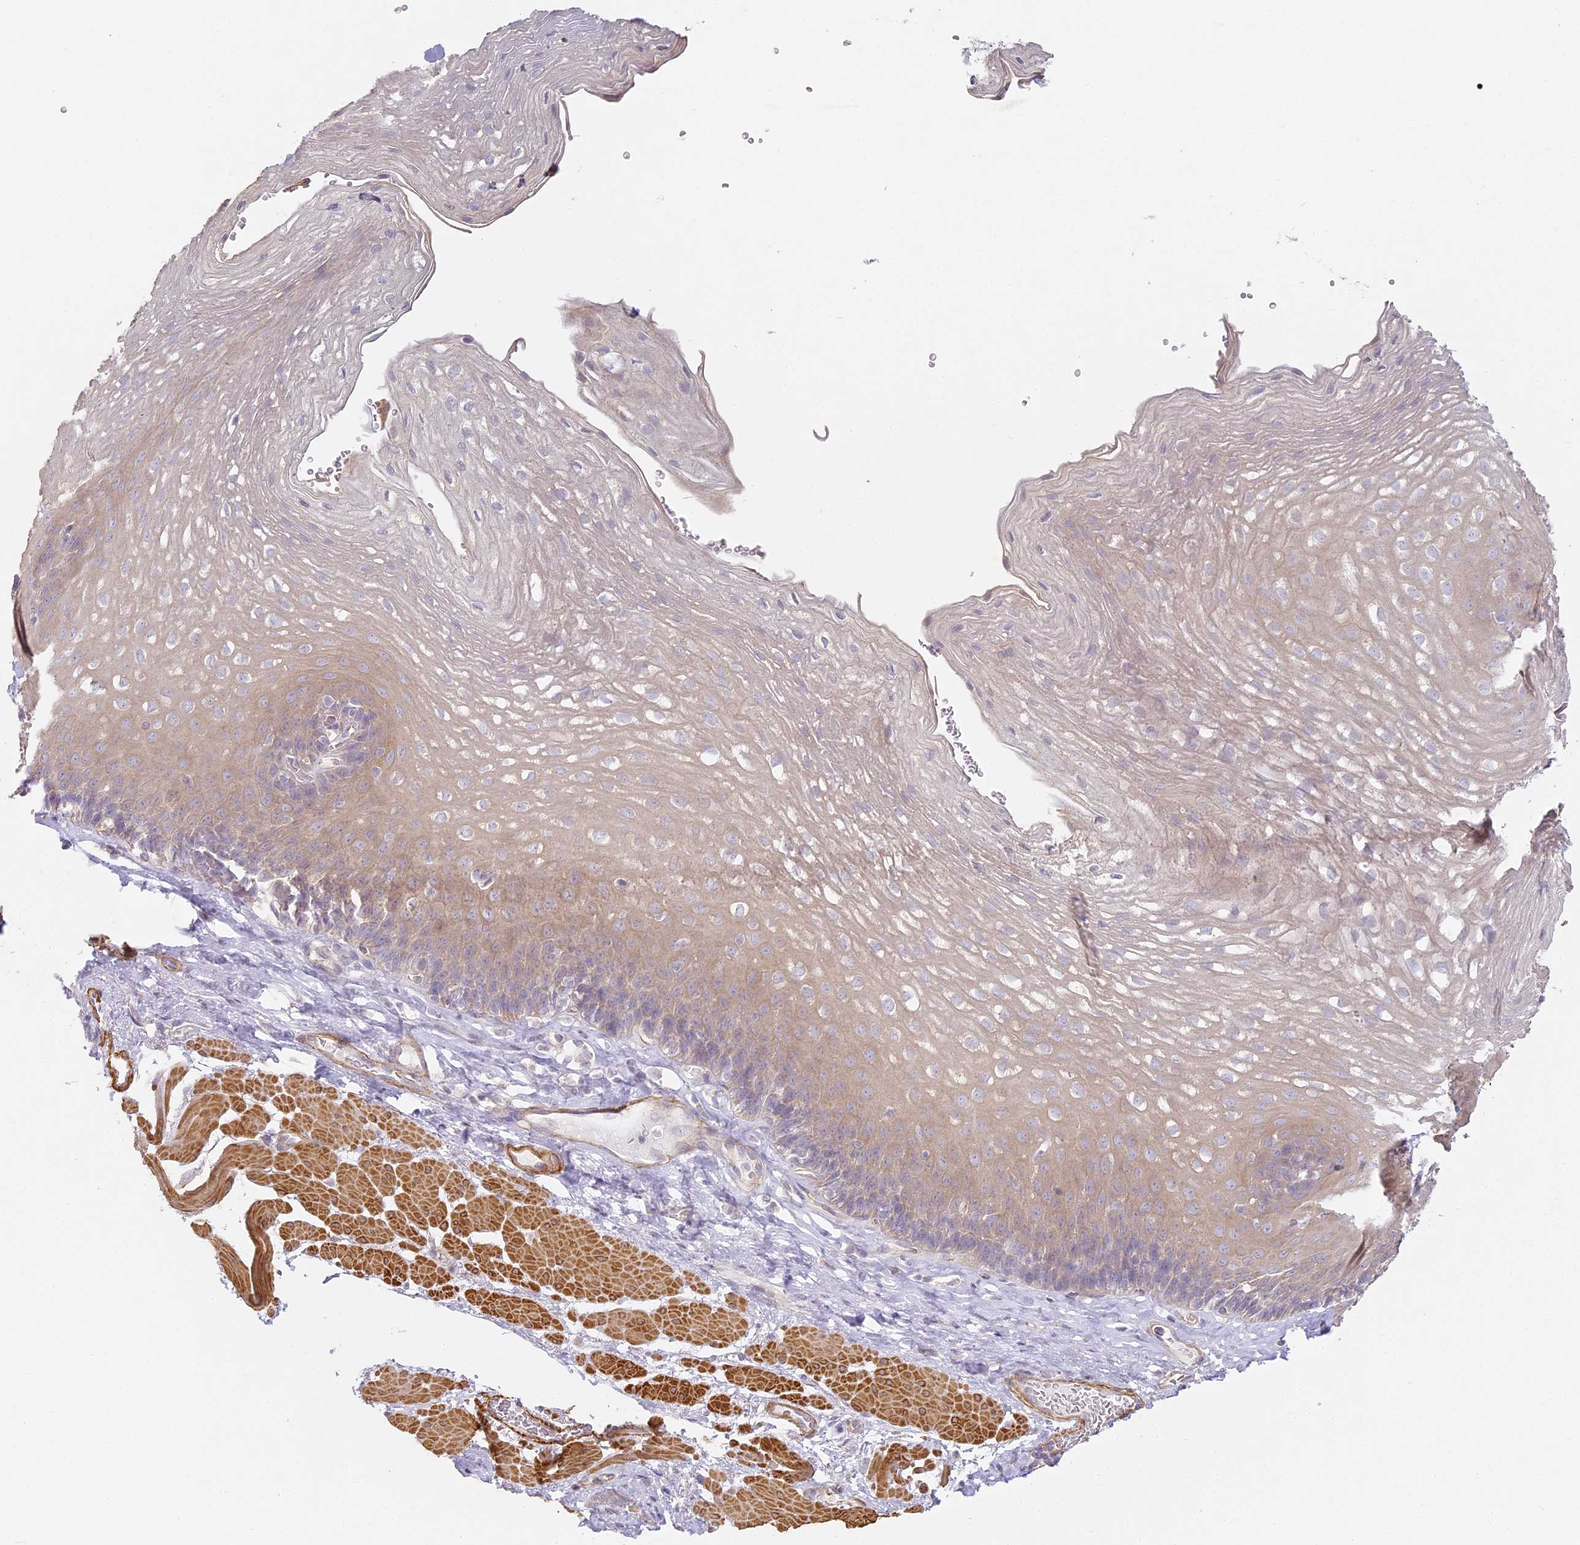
{"staining": {"intensity": "weak", "quantity": "25%-75%", "location": "cytoplasmic/membranous"}, "tissue": "esophagus", "cell_type": "Squamous epithelial cells", "image_type": "normal", "snomed": [{"axis": "morphology", "description": "Normal tissue, NOS"}, {"axis": "topography", "description": "Esophagus"}], "caption": "Squamous epithelial cells display weak cytoplasmic/membranous expression in approximately 25%-75% of cells in normal esophagus.", "gene": "MED28", "patient": {"sex": "female", "age": 66}}